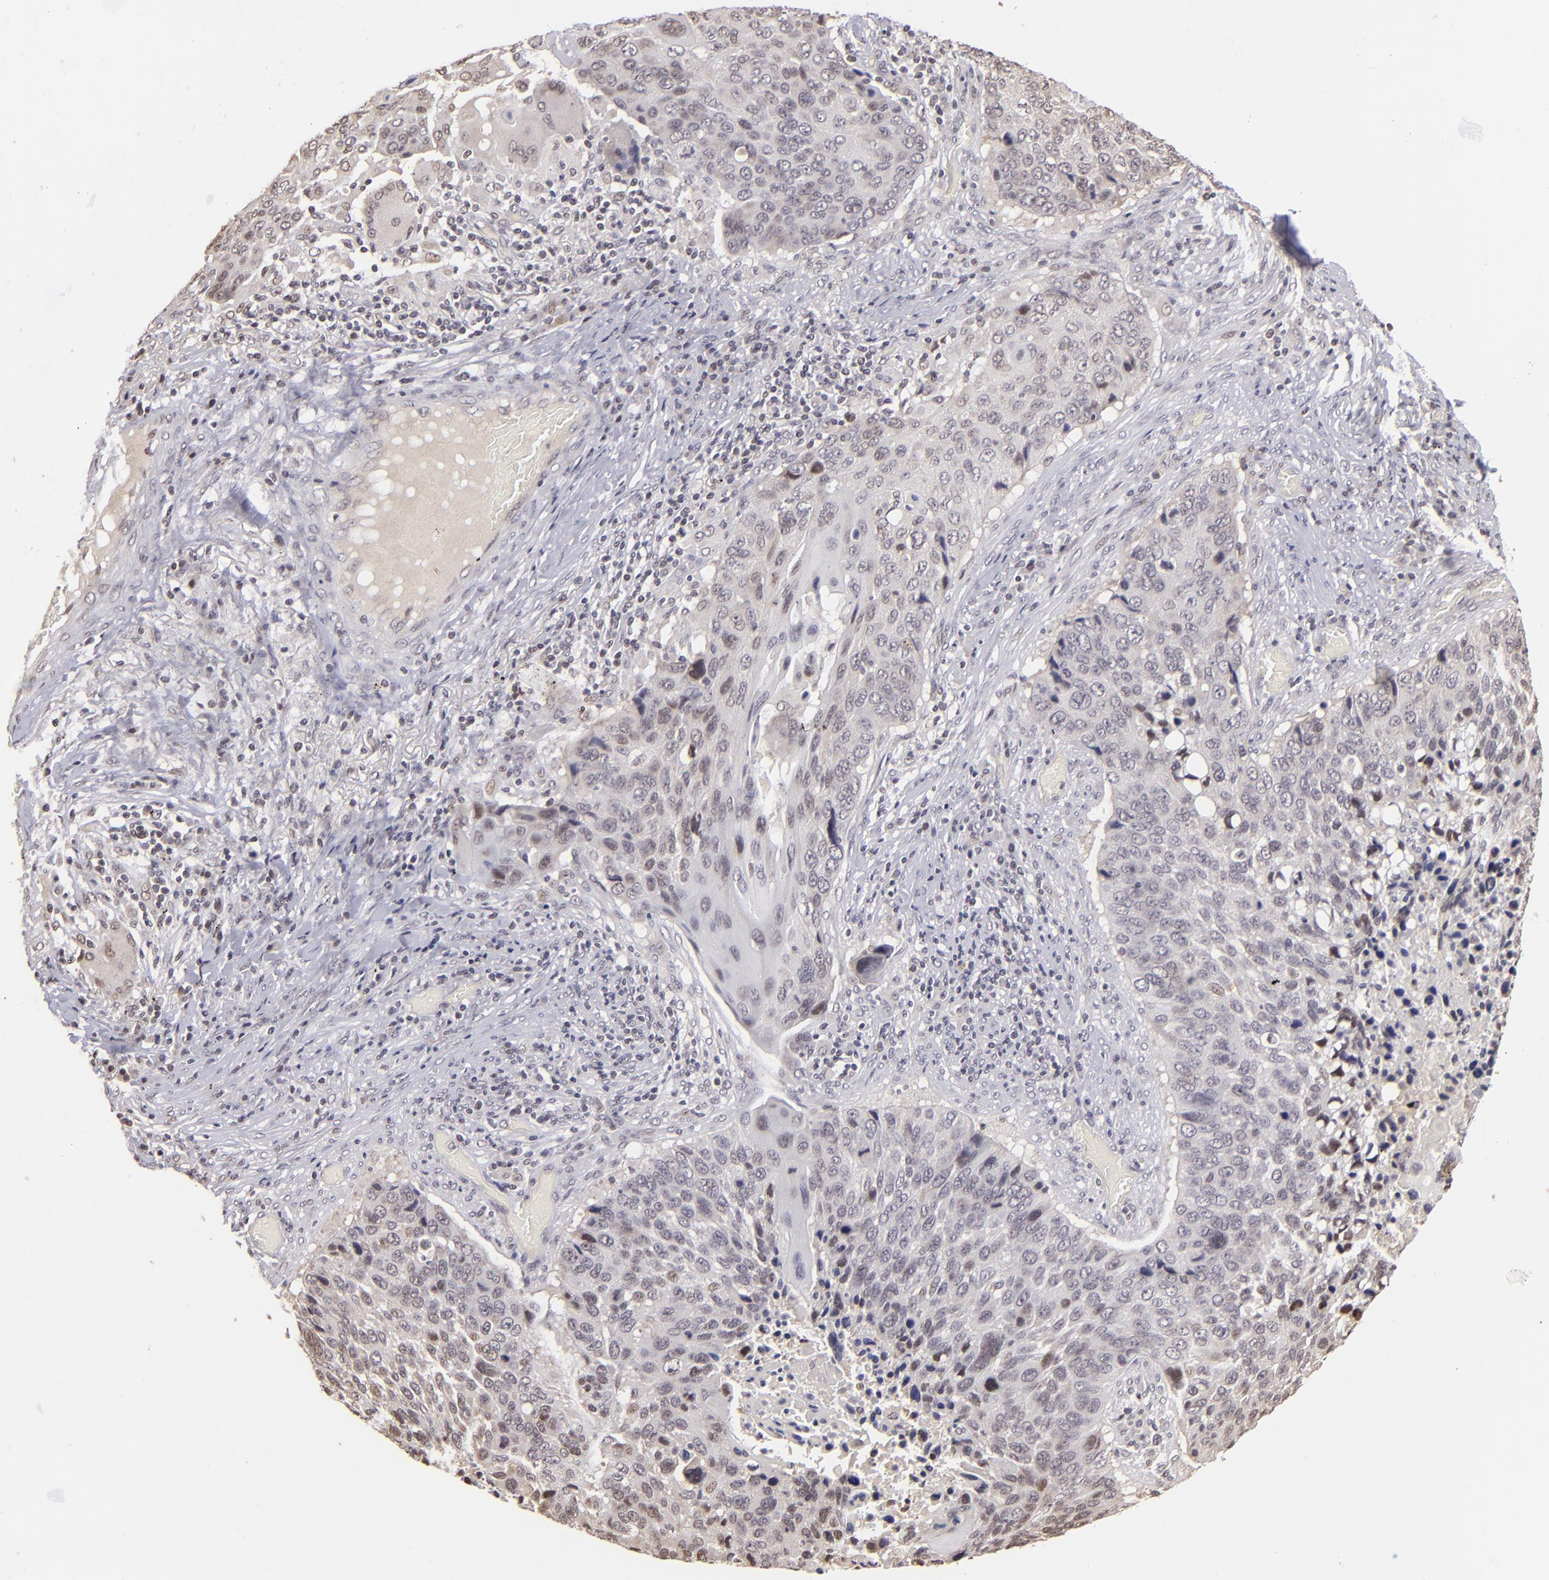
{"staining": {"intensity": "weak", "quantity": "<25%", "location": "nuclear"}, "tissue": "lung cancer", "cell_type": "Tumor cells", "image_type": "cancer", "snomed": [{"axis": "morphology", "description": "Squamous cell carcinoma, NOS"}, {"axis": "topography", "description": "Lung"}], "caption": "Tumor cells are negative for protein expression in human squamous cell carcinoma (lung). (DAB (3,3'-diaminobenzidine) IHC with hematoxylin counter stain).", "gene": "RARB", "patient": {"sex": "male", "age": 68}}